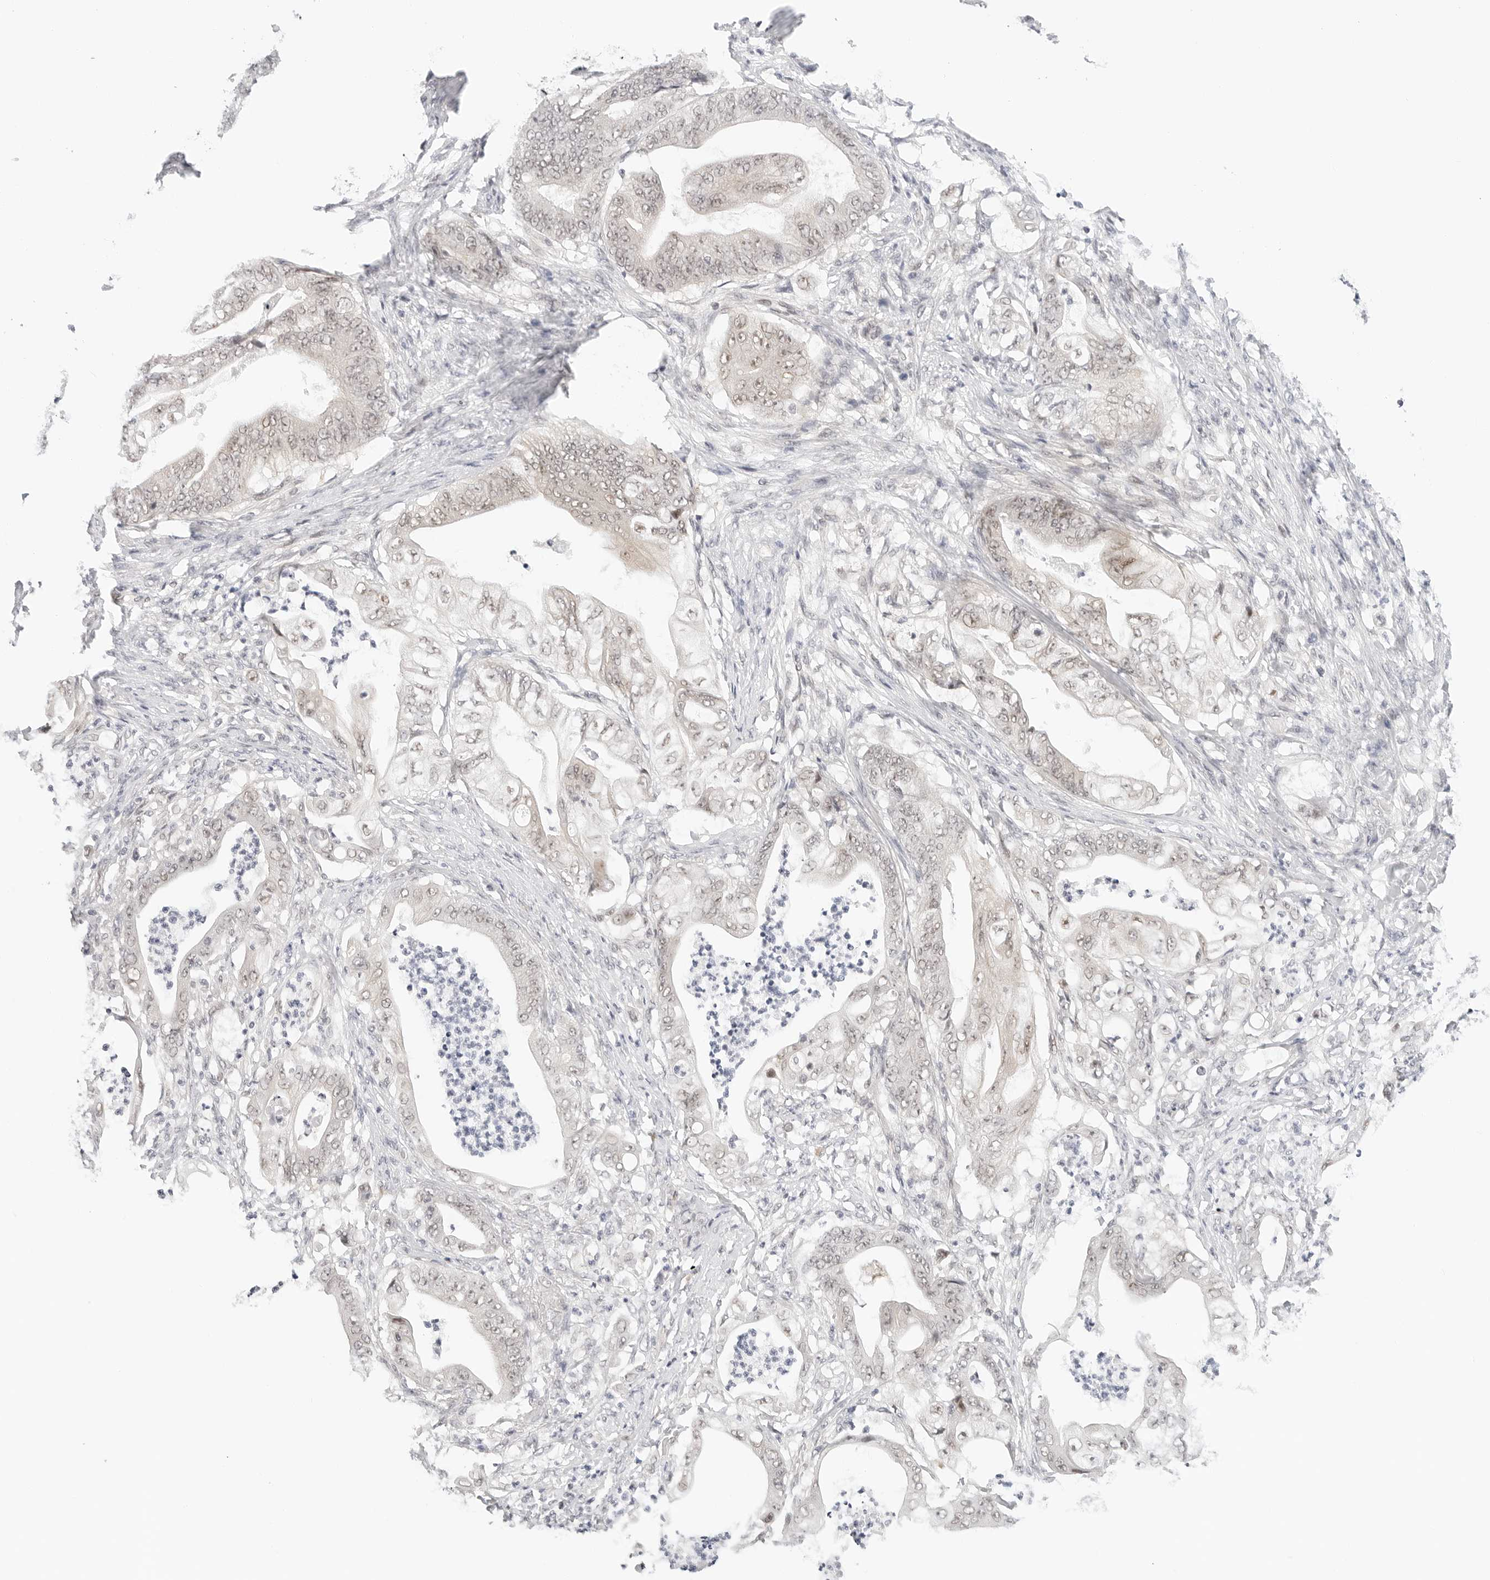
{"staining": {"intensity": "weak", "quantity": "25%-75%", "location": "nuclear"}, "tissue": "stomach cancer", "cell_type": "Tumor cells", "image_type": "cancer", "snomed": [{"axis": "morphology", "description": "Adenocarcinoma, NOS"}, {"axis": "topography", "description": "Stomach"}], "caption": "Human stomach cancer (adenocarcinoma) stained for a protein (brown) exhibits weak nuclear positive staining in approximately 25%-75% of tumor cells.", "gene": "TSEN2", "patient": {"sex": "female", "age": 73}}